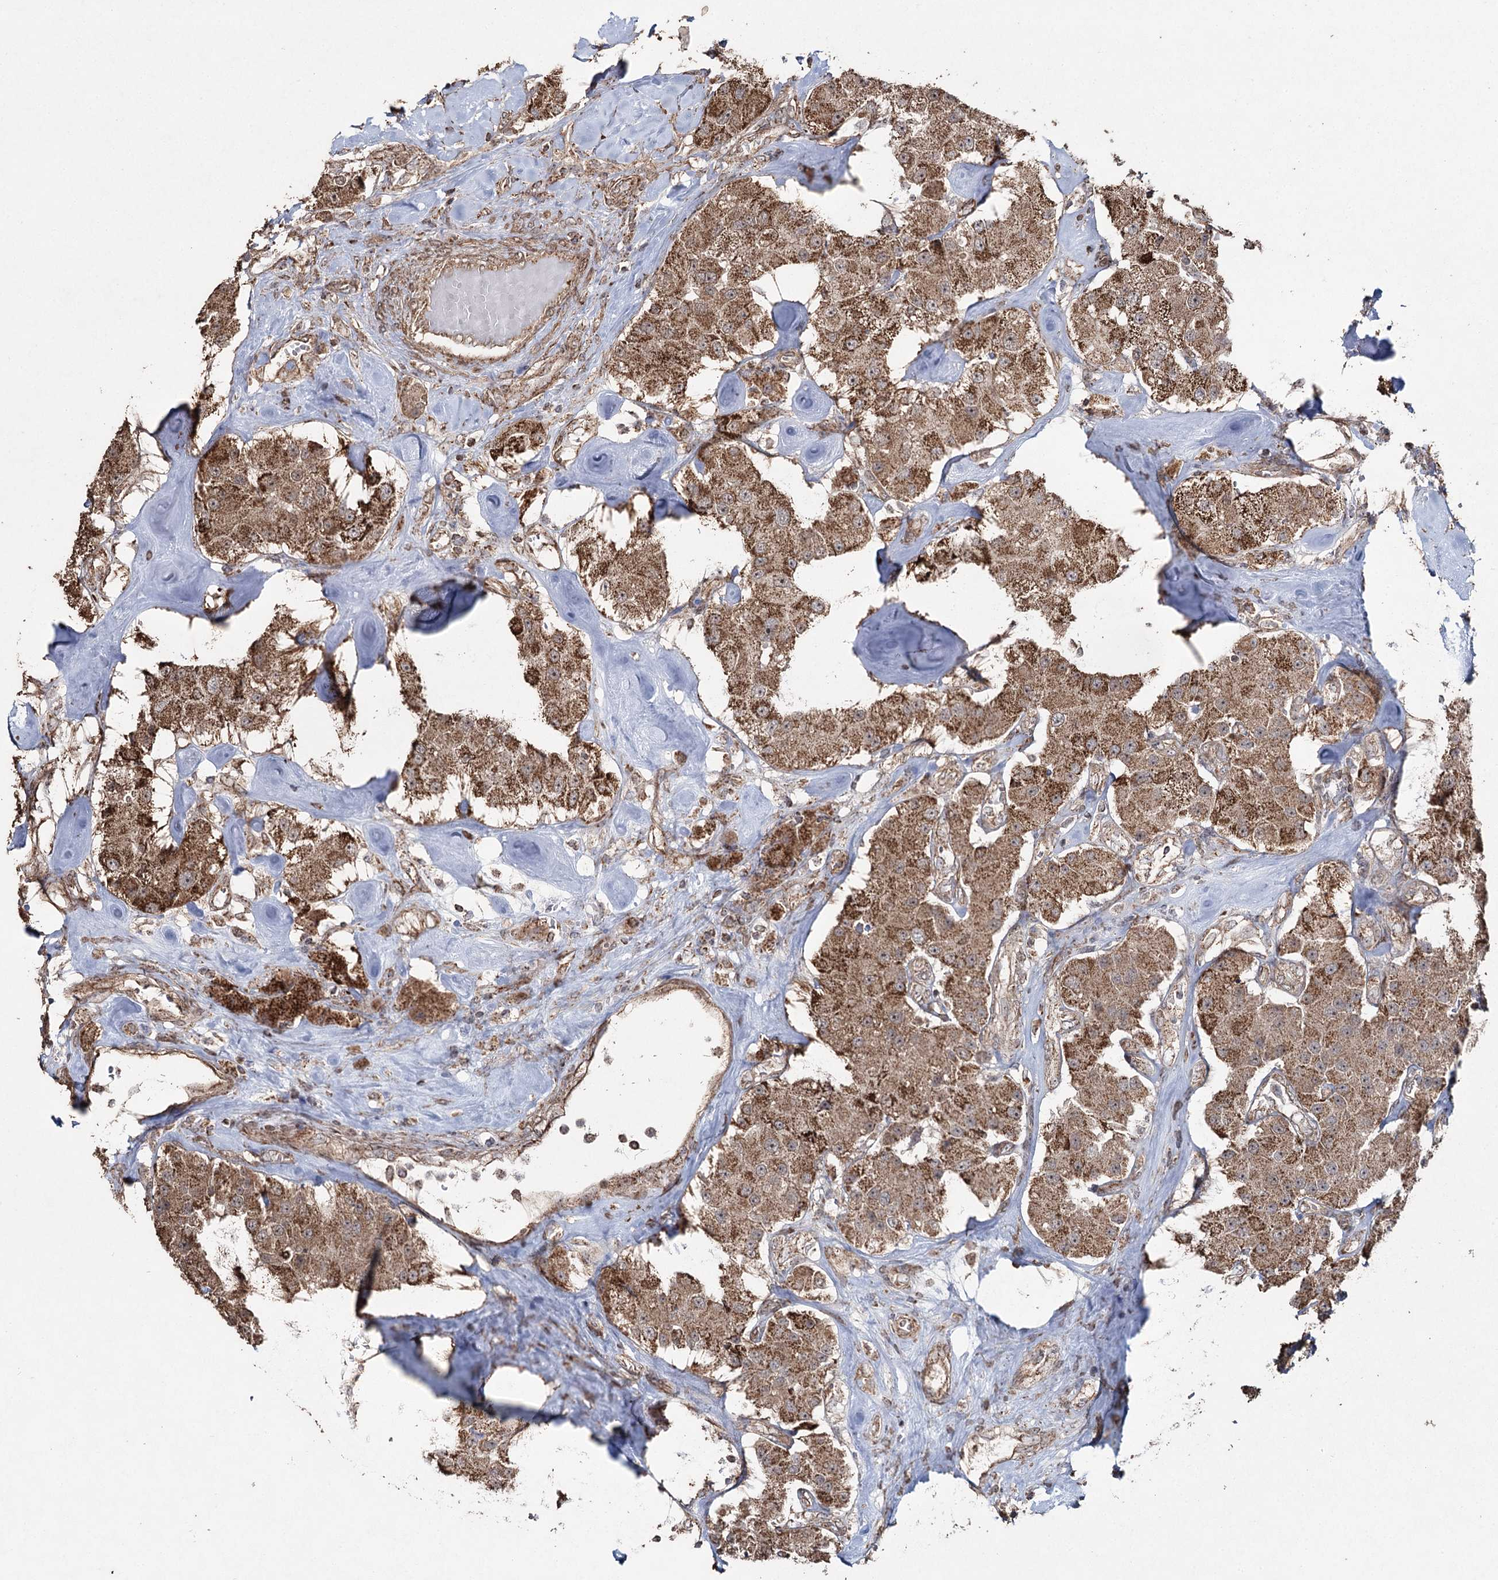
{"staining": {"intensity": "moderate", "quantity": ">75%", "location": "cytoplasmic/membranous"}, "tissue": "carcinoid", "cell_type": "Tumor cells", "image_type": "cancer", "snomed": [{"axis": "morphology", "description": "Carcinoid, malignant, NOS"}, {"axis": "topography", "description": "Pancreas"}], "caption": "The photomicrograph displays immunohistochemical staining of carcinoid. There is moderate cytoplasmic/membranous positivity is identified in approximately >75% of tumor cells.", "gene": "SLF2", "patient": {"sex": "male", "age": 41}}